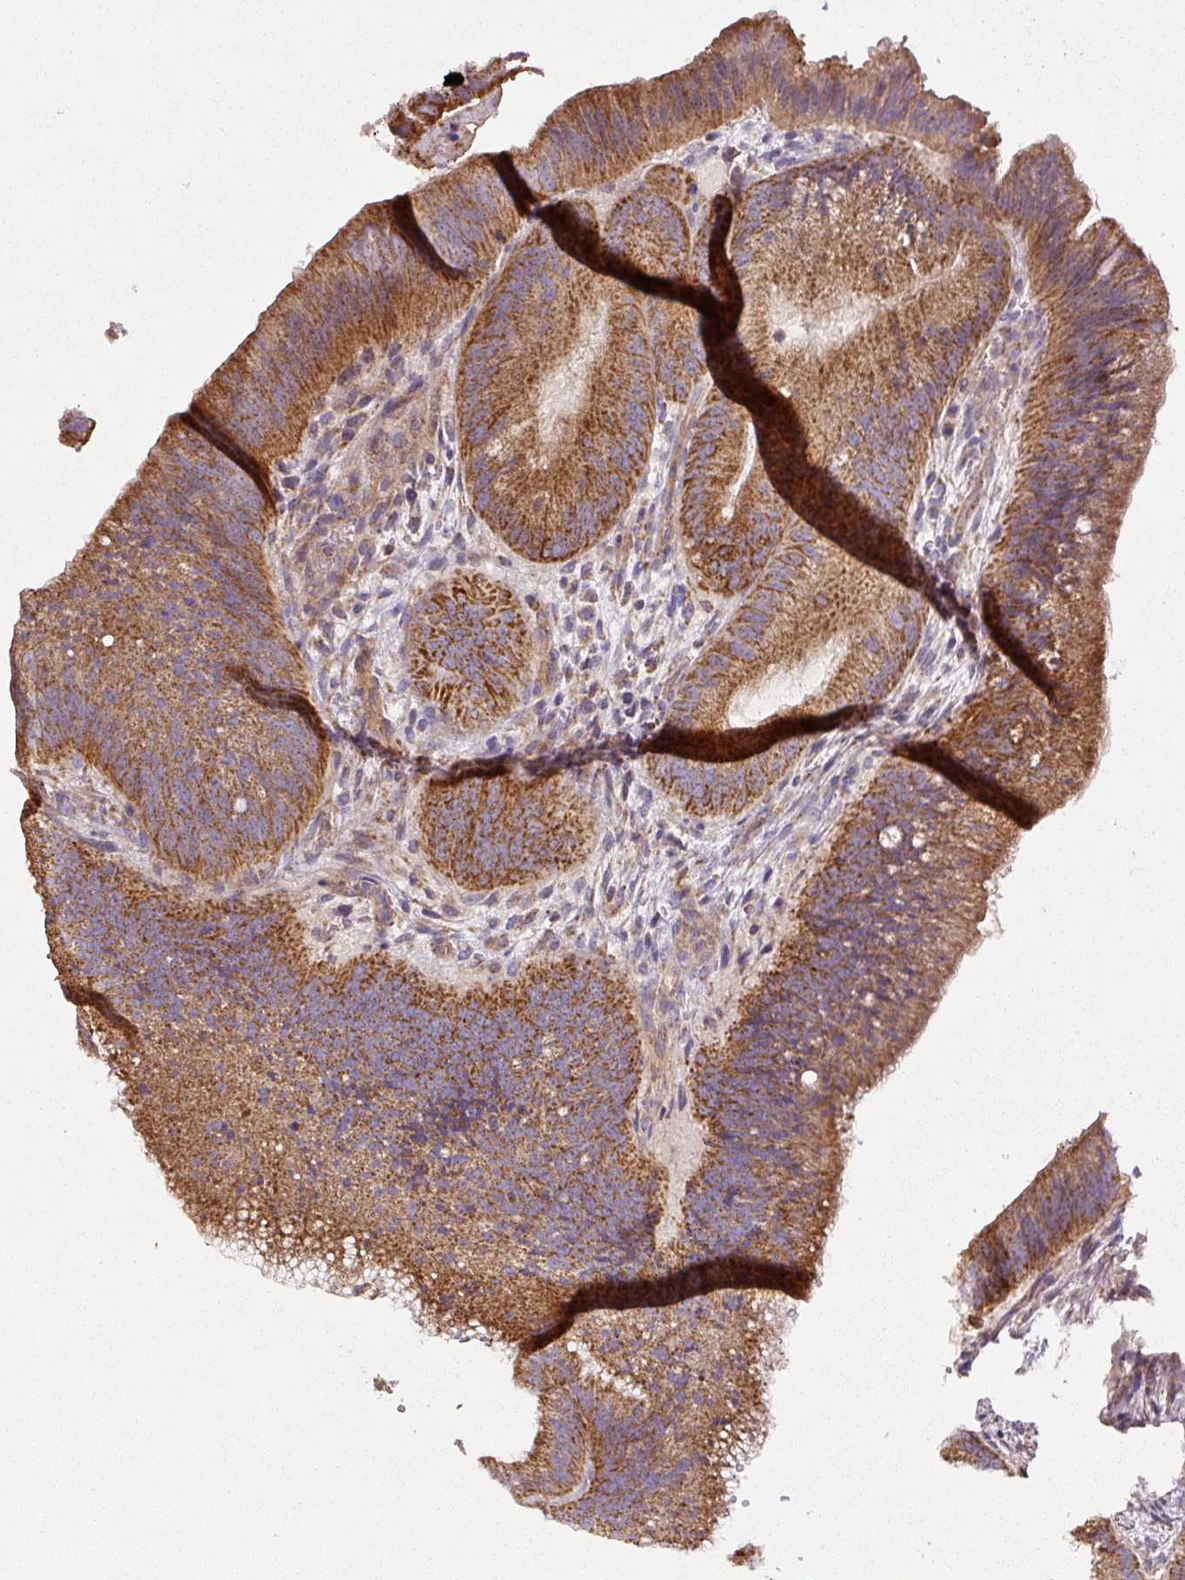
{"staining": {"intensity": "strong", "quantity": ">75%", "location": "cytoplasmic/membranous"}, "tissue": "colorectal cancer", "cell_type": "Tumor cells", "image_type": "cancer", "snomed": [{"axis": "morphology", "description": "Adenocarcinoma, NOS"}, {"axis": "topography", "description": "Colon"}], "caption": "Immunohistochemical staining of human colorectal cancer reveals strong cytoplasmic/membranous protein staining in about >75% of tumor cells. Using DAB (3,3'-diaminobenzidine) (brown) and hematoxylin (blue) stains, captured at high magnification using brightfield microscopy.", "gene": "NDUFAF2", "patient": {"sex": "female", "age": 43}}